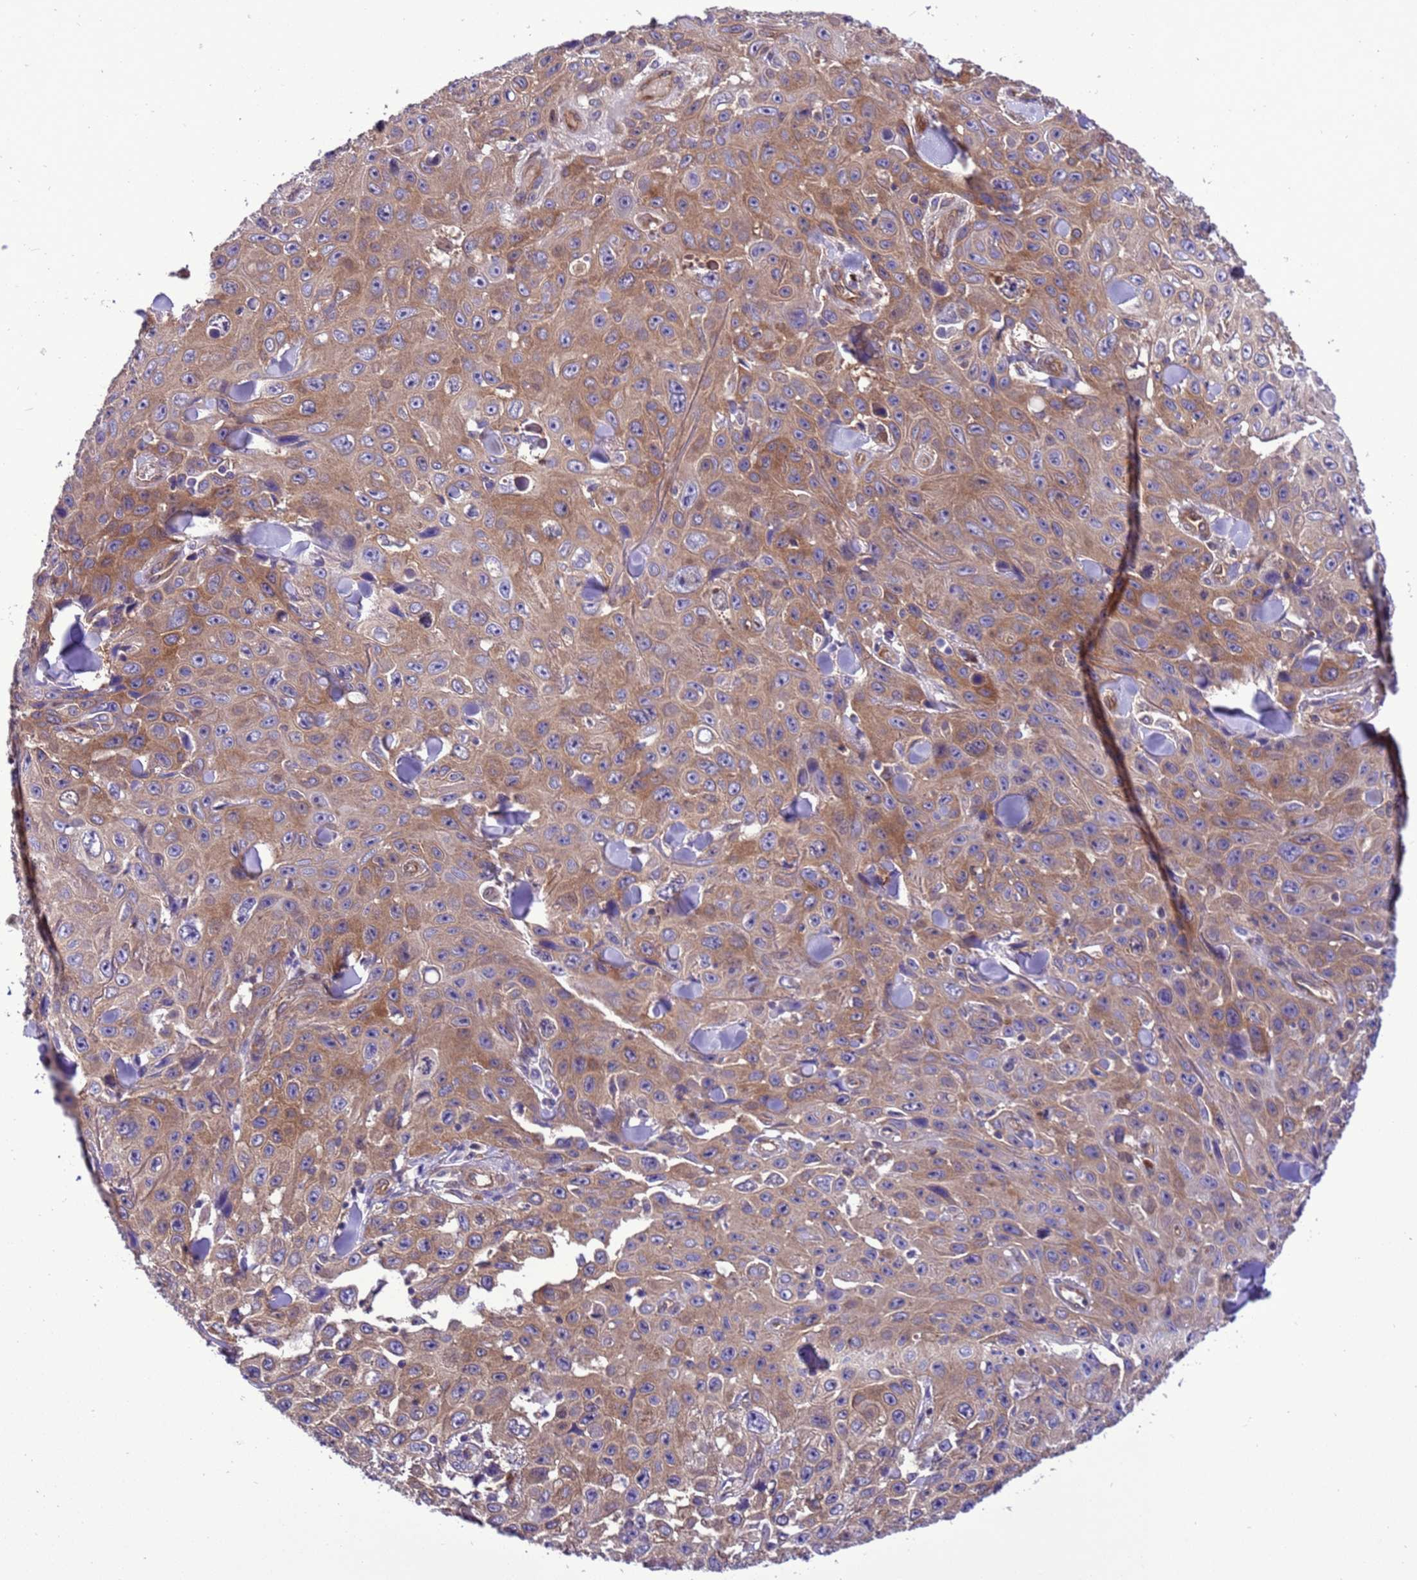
{"staining": {"intensity": "moderate", "quantity": "25%-75%", "location": "cytoplasmic/membranous"}, "tissue": "skin cancer", "cell_type": "Tumor cells", "image_type": "cancer", "snomed": [{"axis": "morphology", "description": "Basal cell carcinoma"}, {"axis": "topography", "description": "Skin"}], "caption": "This micrograph exhibits IHC staining of skin basal cell carcinoma, with medium moderate cytoplasmic/membranous positivity in about 25%-75% of tumor cells.", "gene": "RABEP2", "patient": {"sex": "male", "age": 73}}